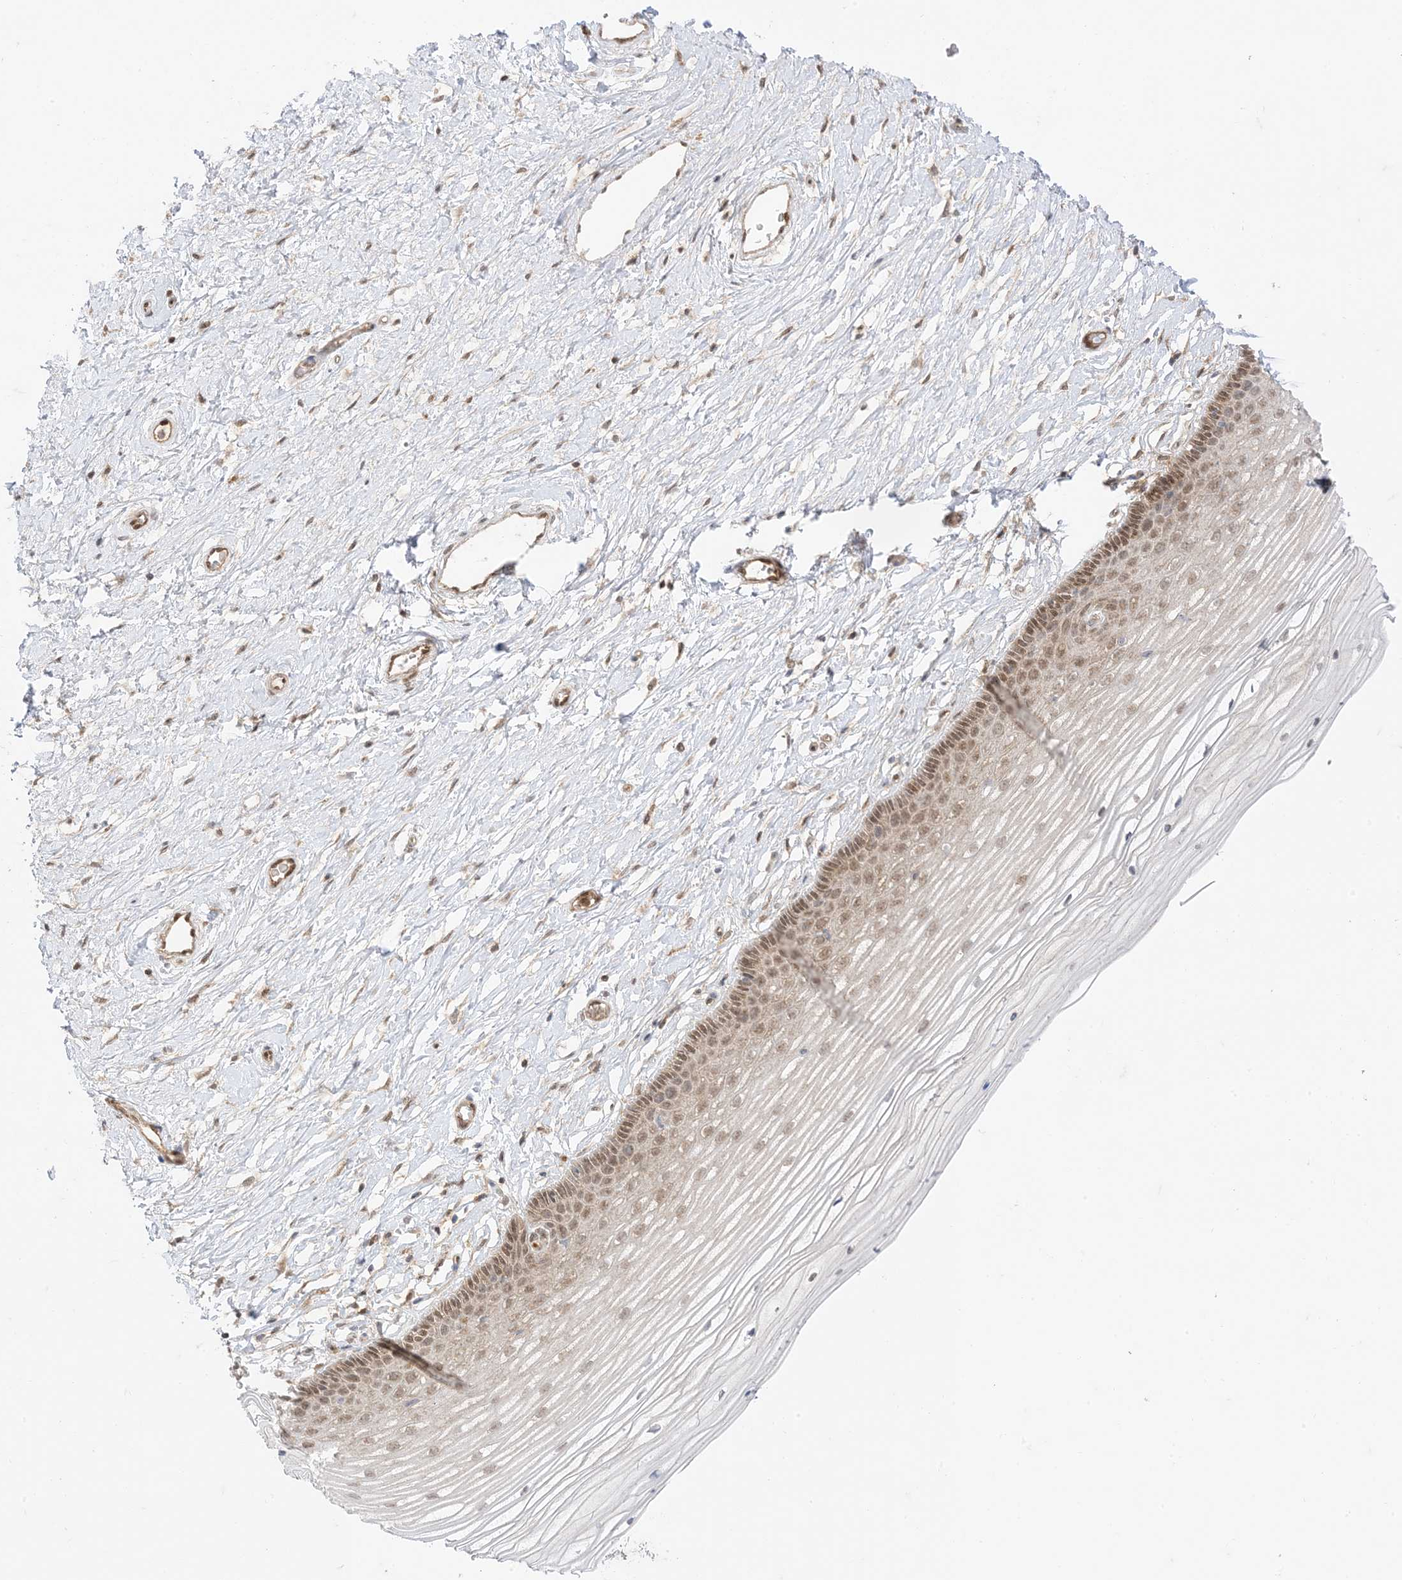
{"staining": {"intensity": "moderate", "quantity": "25%-75%", "location": "cytoplasmic/membranous,nuclear"}, "tissue": "vagina", "cell_type": "Squamous epithelial cells", "image_type": "normal", "snomed": [{"axis": "morphology", "description": "Normal tissue, NOS"}, {"axis": "topography", "description": "Vagina"}, {"axis": "topography", "description": "Cervix"}], "caption": "A histopathology image of vagina stained for a protein exhibits moderate cytoplasmic/membranous,nuclear brown staining in squamous epithelial cells. Nuclei are stained in blue.", "gene": "PTPA", "patient": {"sex": "female", "age": 40}}